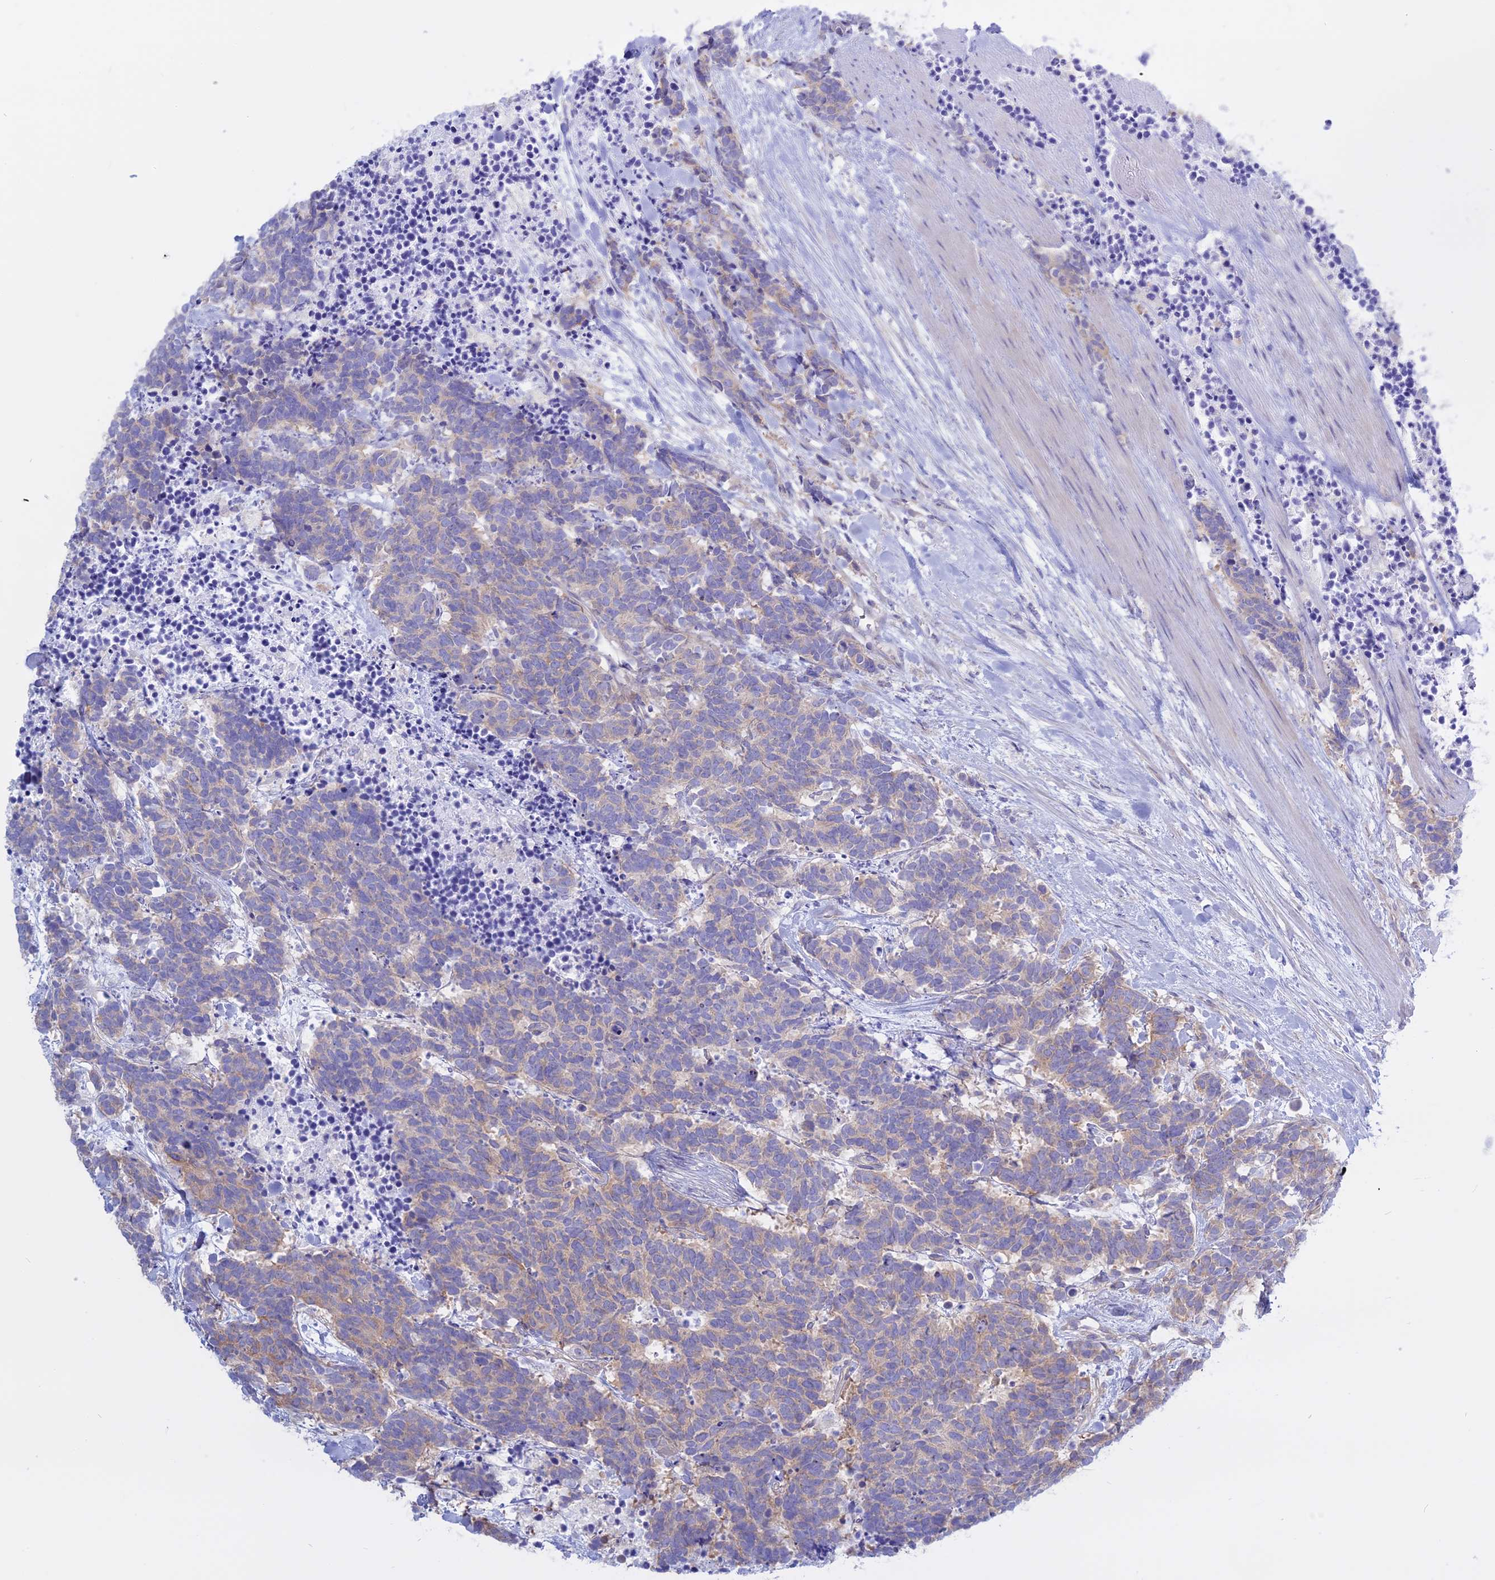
{"staining": {"intensity": "weak", "quantity": "<25%", "location": "cytoplasmic/membranous"}, "tissue": "carcinoid", "cell_type": "Tumor cells", "image_type": "cancer", "snomed": [{"axis": "morphology", "description": "Carcinoma, NOS"}, {"axis": "morphology", "description": "Carcinoid, malignant, NOS"}, {"axis": "topography", "description": "Prostate"}], "caption": "There is no significant positivity in tumor cells of carcinoid. Brightfield microscopy of IHC stained with DAB (3,3'-diaminobenzidine) (brown) and hematoxylin (blue), captured at high magnification.", "gene": "AHCYL1", "patient": {"sex": "male", "age": 57}}